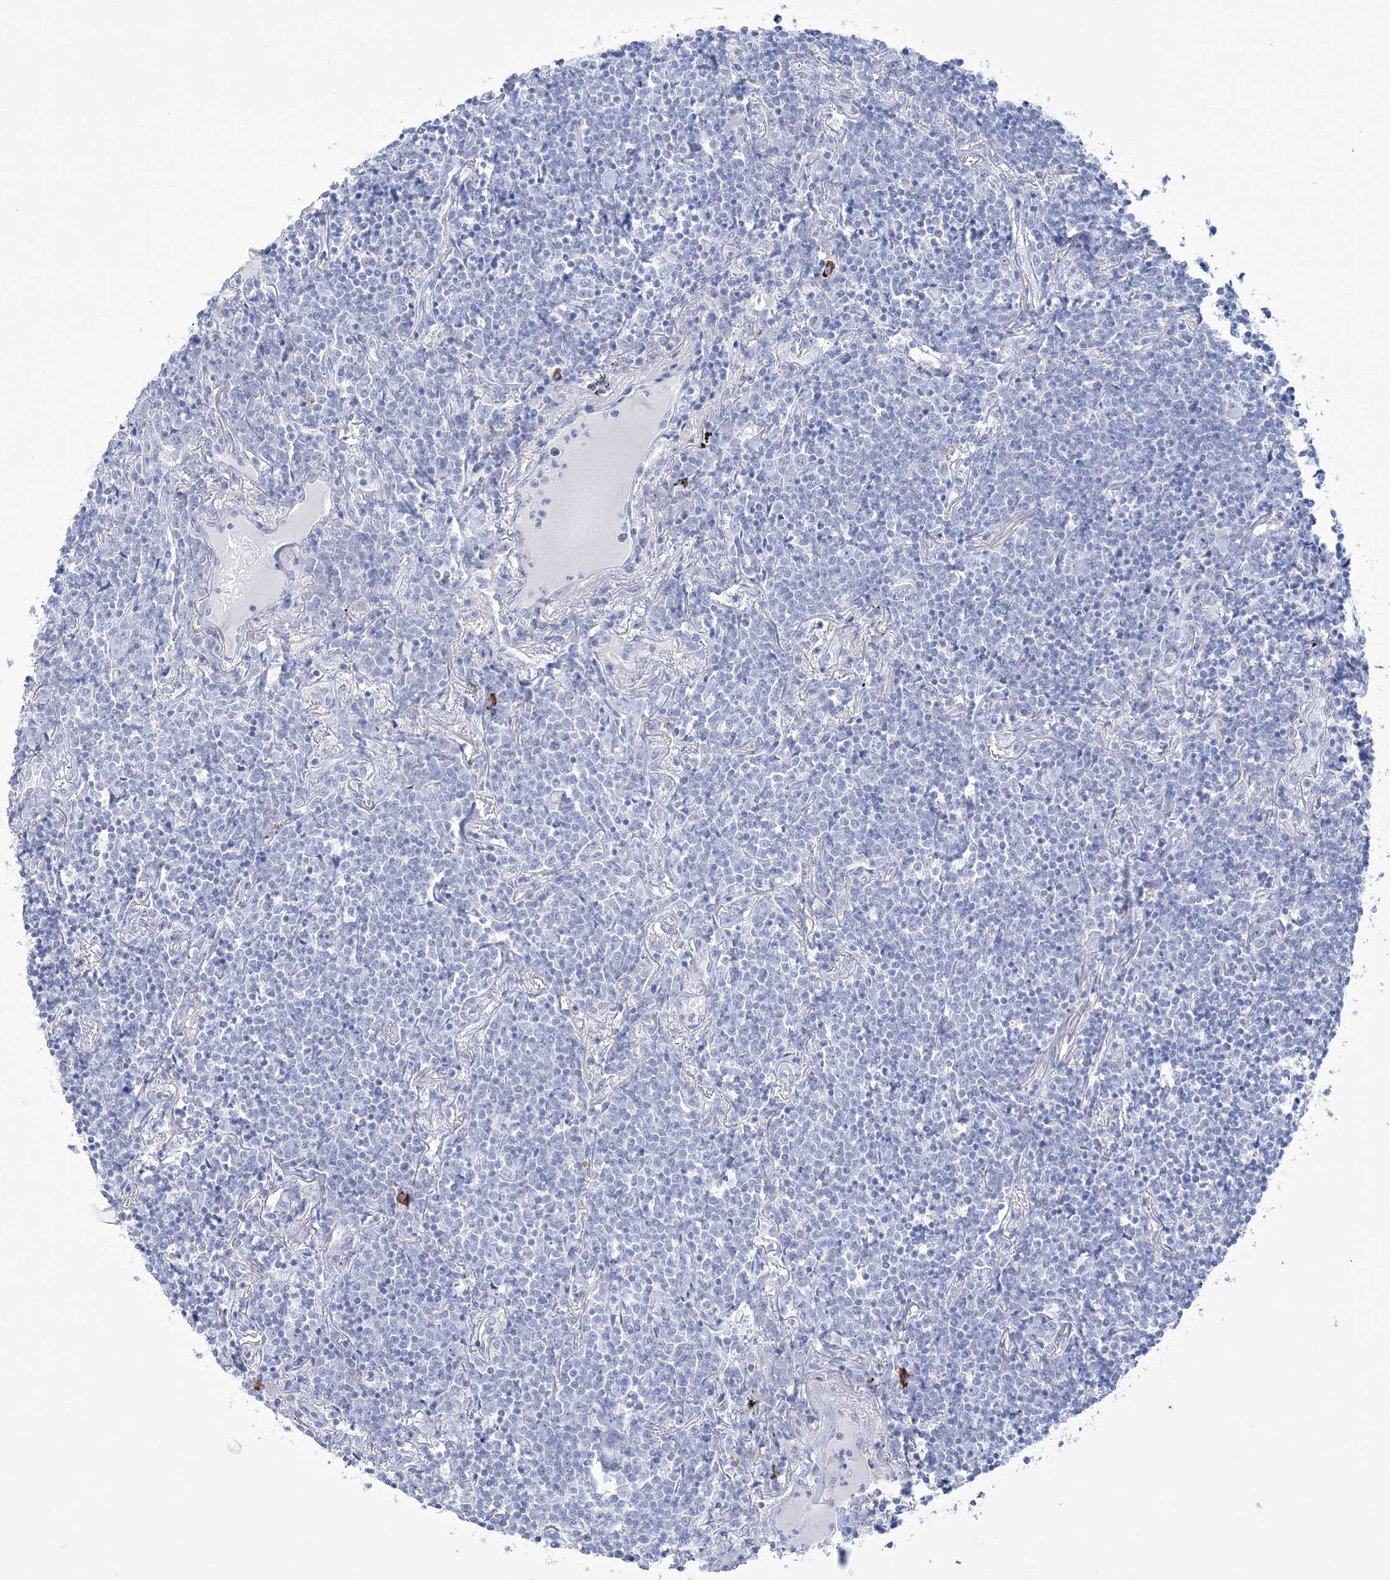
{"staining": {"intensity": "negative", "quantity": "none", "location": "none"}, "tissue": "lymphoma", "cell_type": "Tumor cells", "image_type": "cancer", "snomed": [{"axis": "morphology", "description": "Malignant lymphoma, non-Hodgkin's type, Low grade"}, {"axis": "topography", "description": "Lung"}], "caption": "Lymphoma was stained to show a protein in brown. There is no significant positivity in tumor cells. (DAB (3,3'-diaminobenzidine) IHC with hematoxylin counter stain).", "gene": "RBP2", "patient": {"sex": "female", "age": 71}}